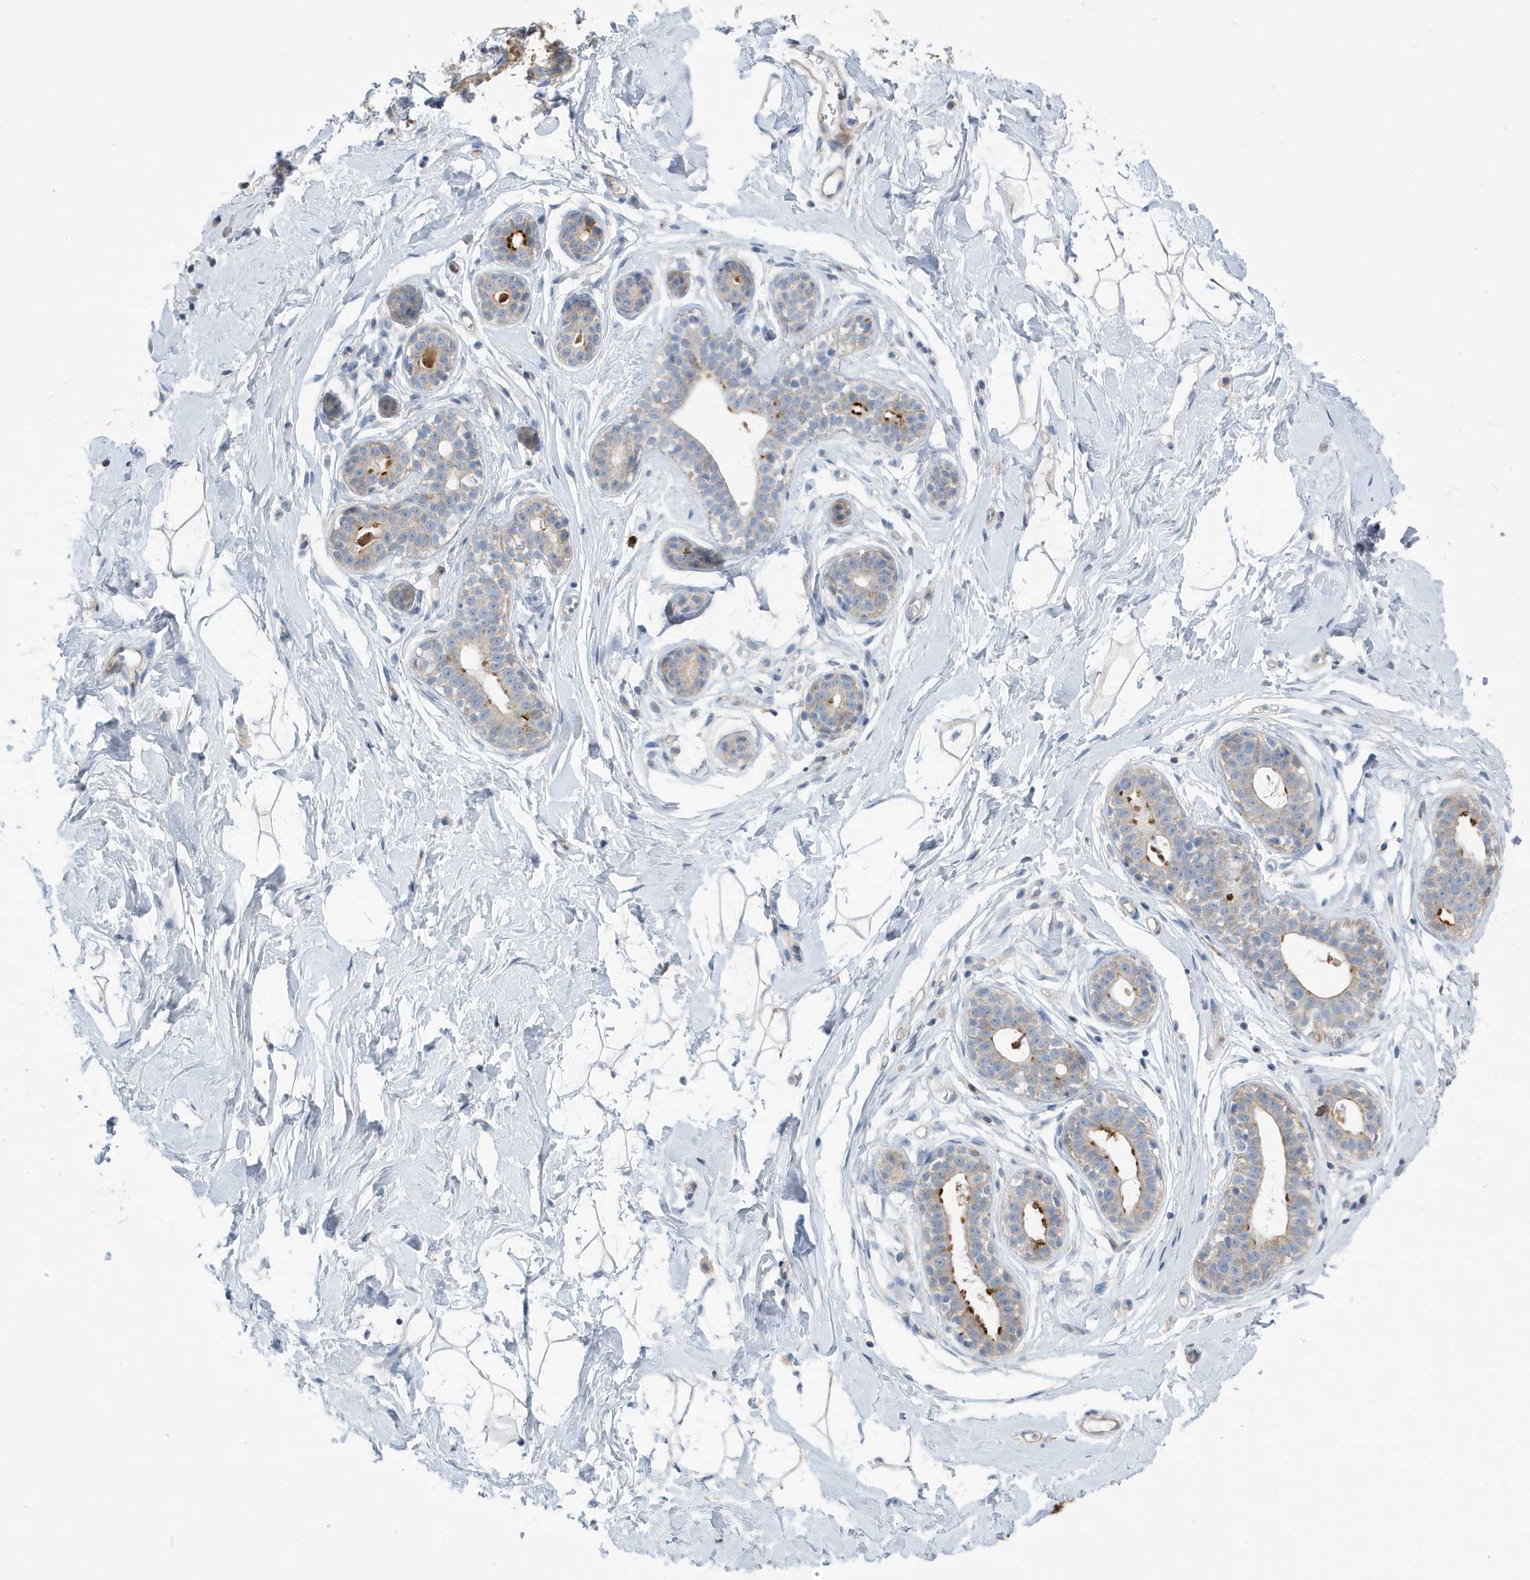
{"staining": {"intensity": "negative", "quantity": "none", "location": "none"}, "tissue": "breast", "cell_type": "Adipocytes", "image_type": "normal", "snomed": [{"axis": "morphology", "description": "Normal tissue, NOS"}, {"axis": "morphology", "description": "Adenoma, NOS"}, {"axis": "topography", "description": "Breast"}], "caption": "A micrograph of human breast is negative for staining in adipocytes. (DAB (3,3'-diaminobenzidine) immunohistochemistry (IHC) with hematoxylin counter stain).", "gene": "ATP13A5", "patient": {"sex": "female", "age": 23}}